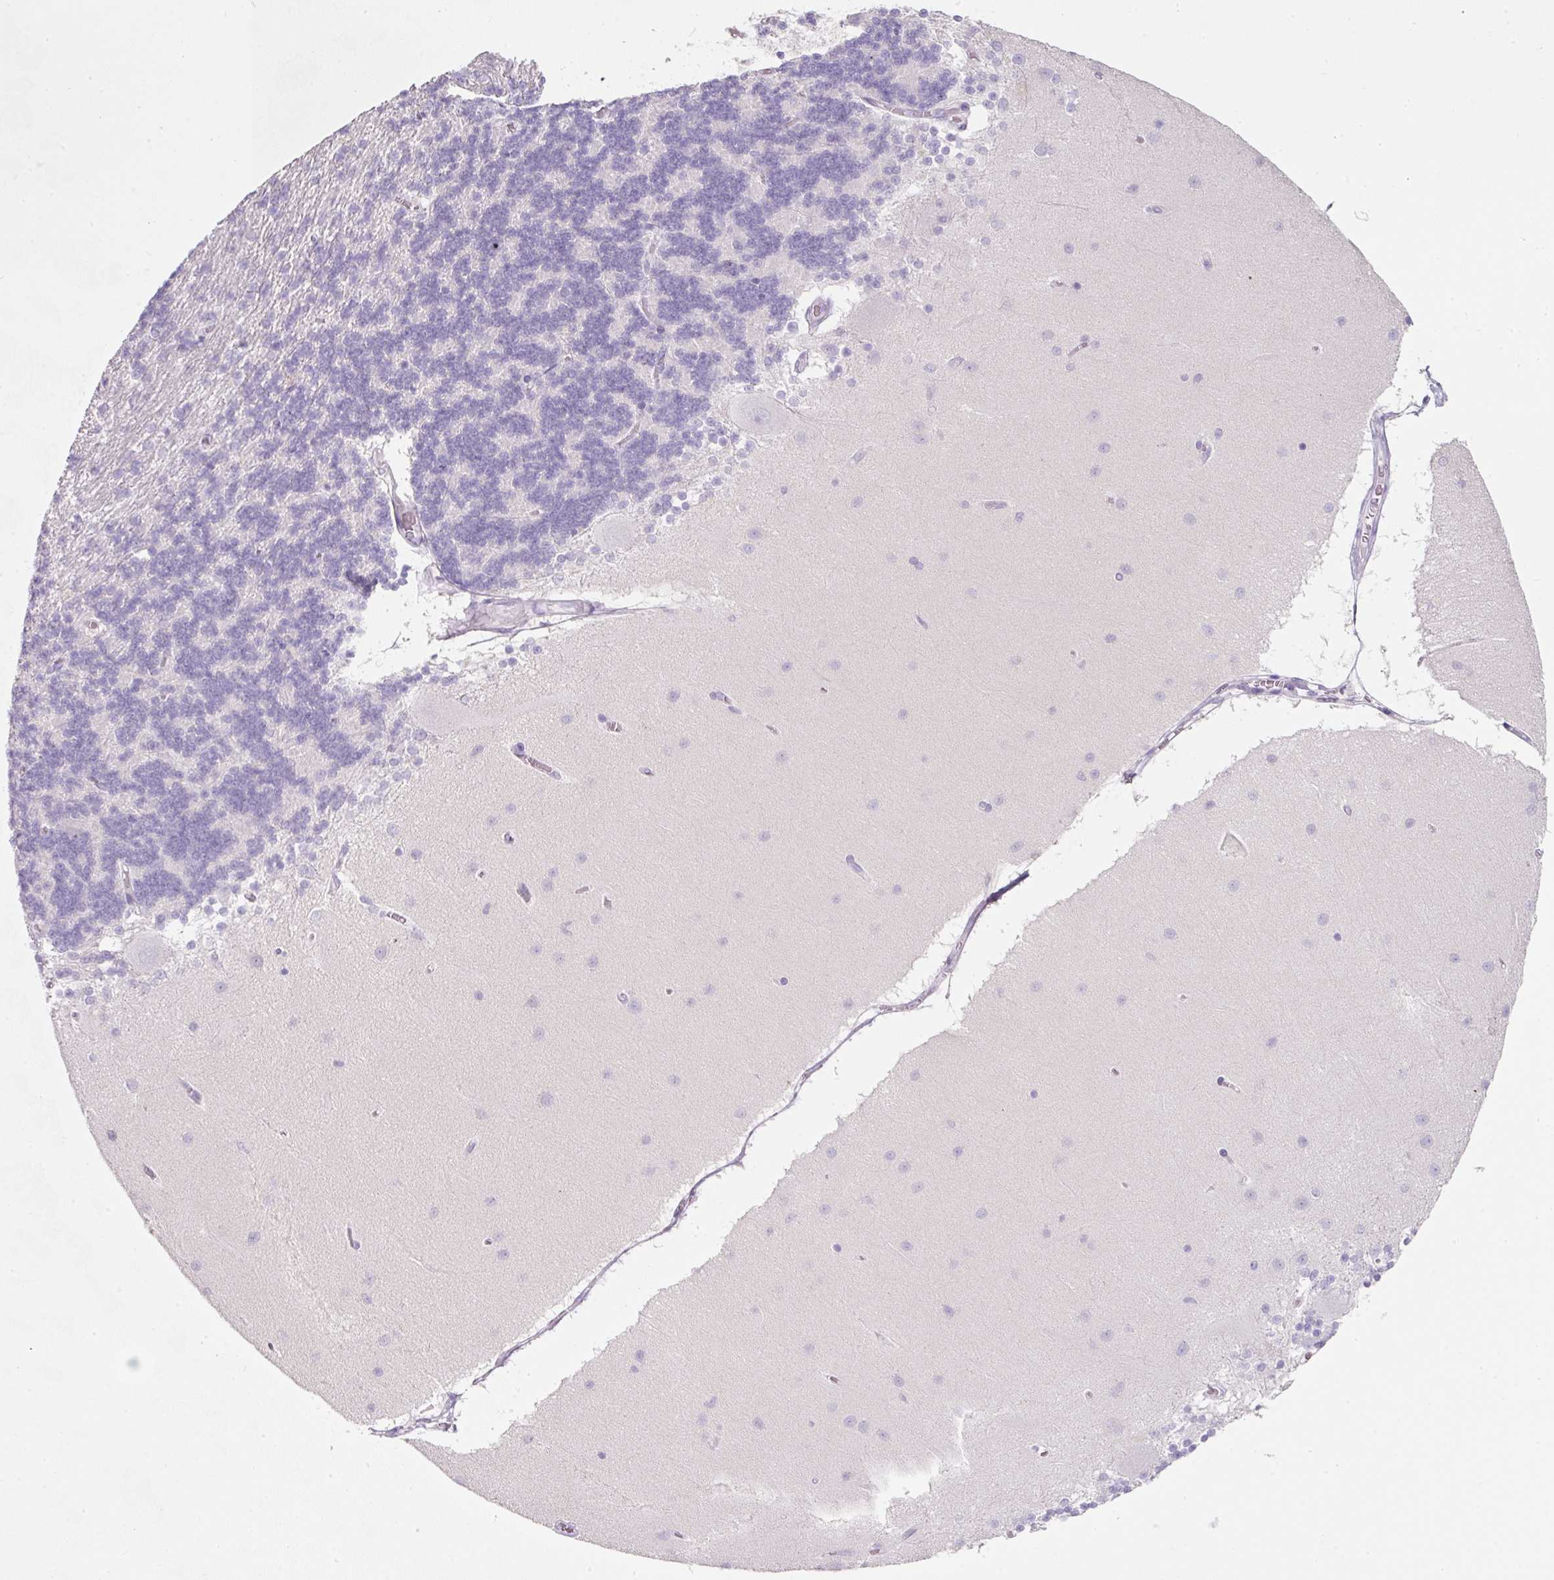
{"staining": {"intensity": "negative", "quantity": "none", "location": "none"}, "tissue": "cerebellum", "cell_type": "Cells in granular layer", "image_type": "normal", "snomed": [{"axis": "morphology", "description": "Normal tissue, NOS"}, {"axis": "topography", "description": "Cerebellum"}], "caption": "Immunohistochemistry (IHC) micrograph of unremarkable human cerebellum stained for a protein (brown), which reveals no expression in cells in granular layer.", "gene": "SLC2A2", "patient": {"sex": "female", "age": 54}}